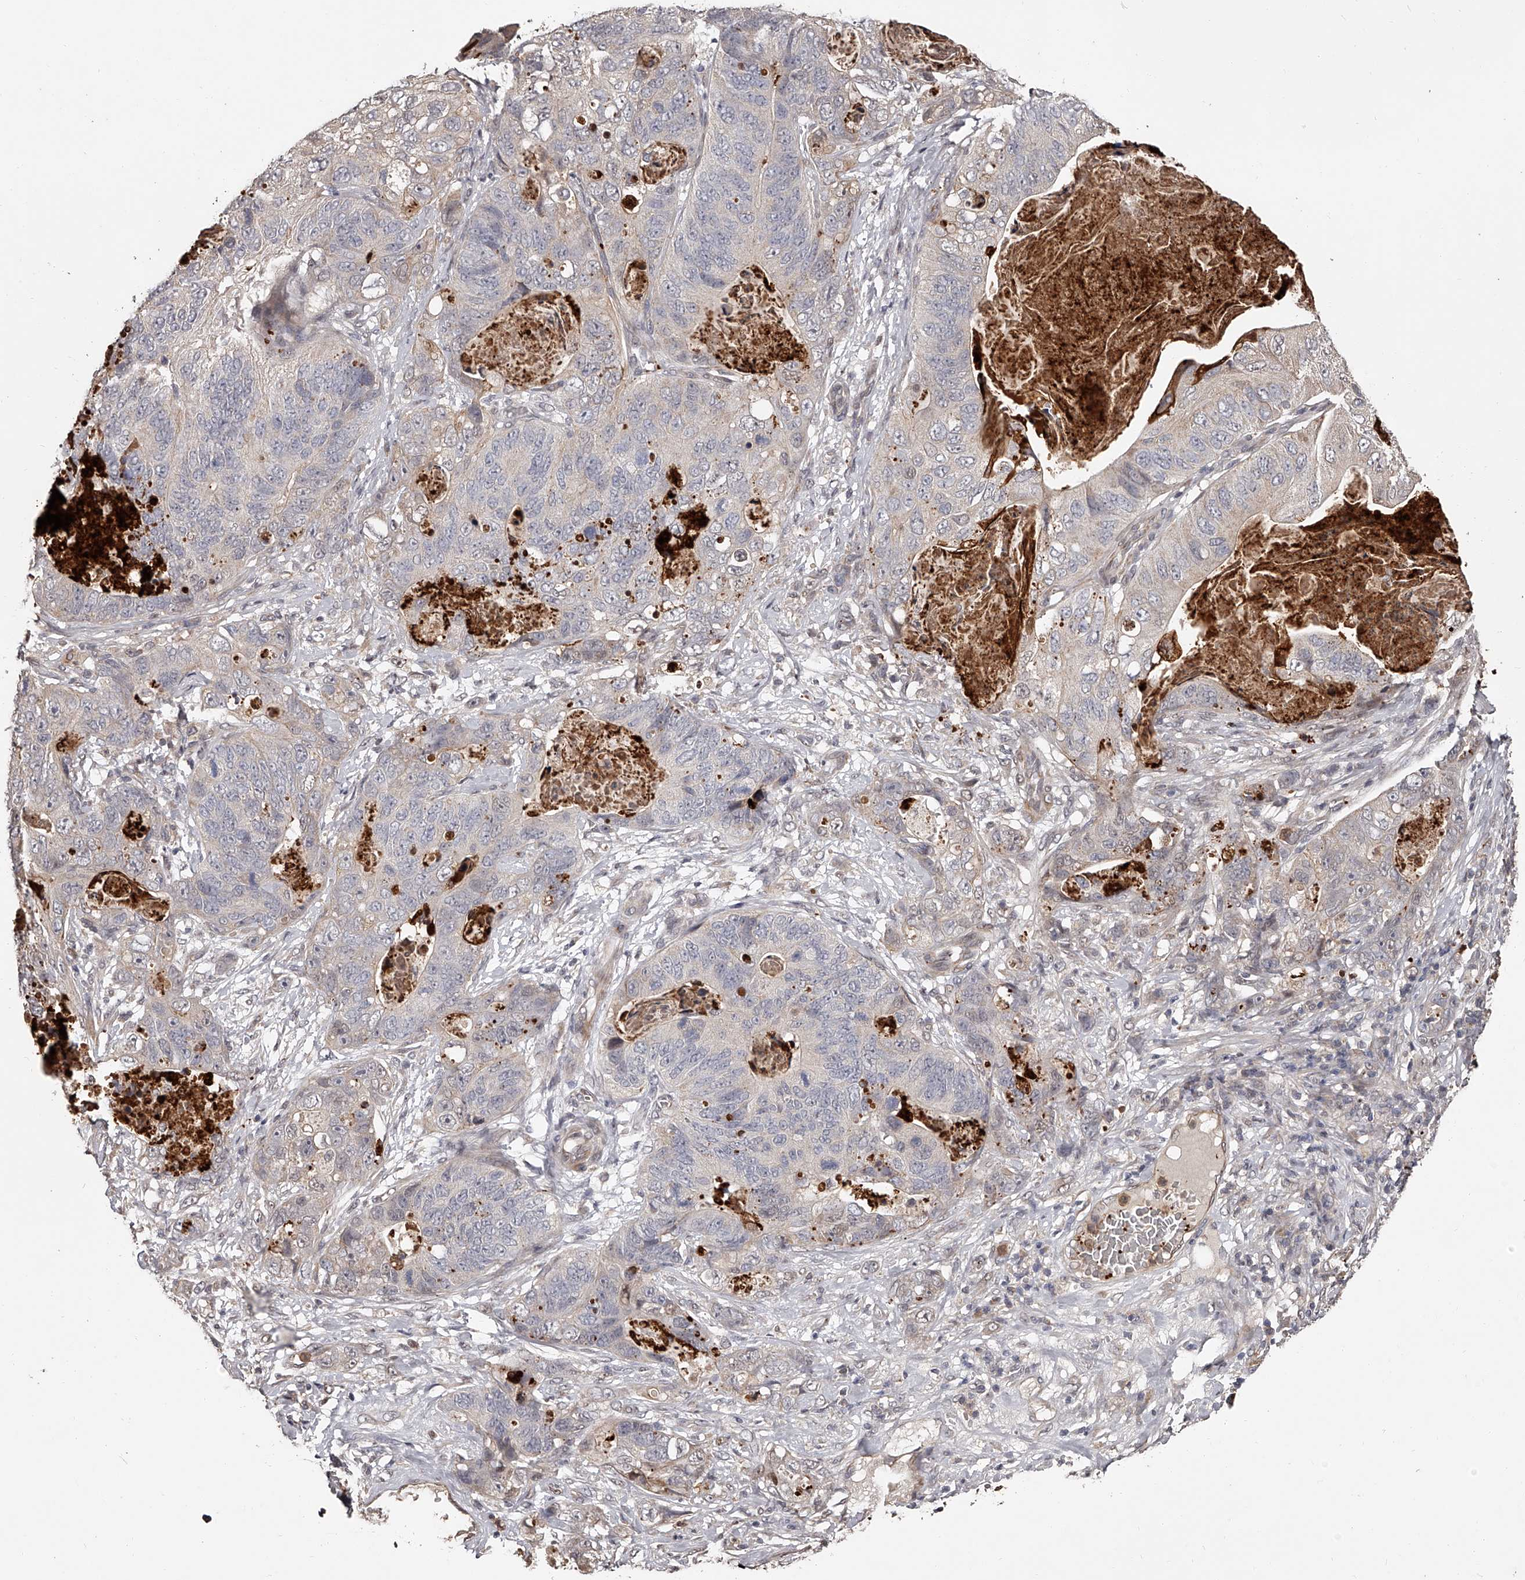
{"staining": {"intensity": "negative", "quantity": "none", "location": "none"}, "tissue": "stomach cancer", "cell_type": "Tumor cells", "image_type": "cancer", "snomed": [{"axis": "morphology", "description": "Normal tissue, NOS"}, {"axis": "morphology", "description": "Adenocarcinoma, NOS"}, {"axis": "topography", "description": "Stomach"}], "caption": "DAB (3,3'-diaminobenzidine) immunohistochemical staining of stomach cancer (adenocarcinoma) exhibits no significant positivity in tumor cells.", "gene": "URGCP", "patient": {"sex": "female", "age": 89}}